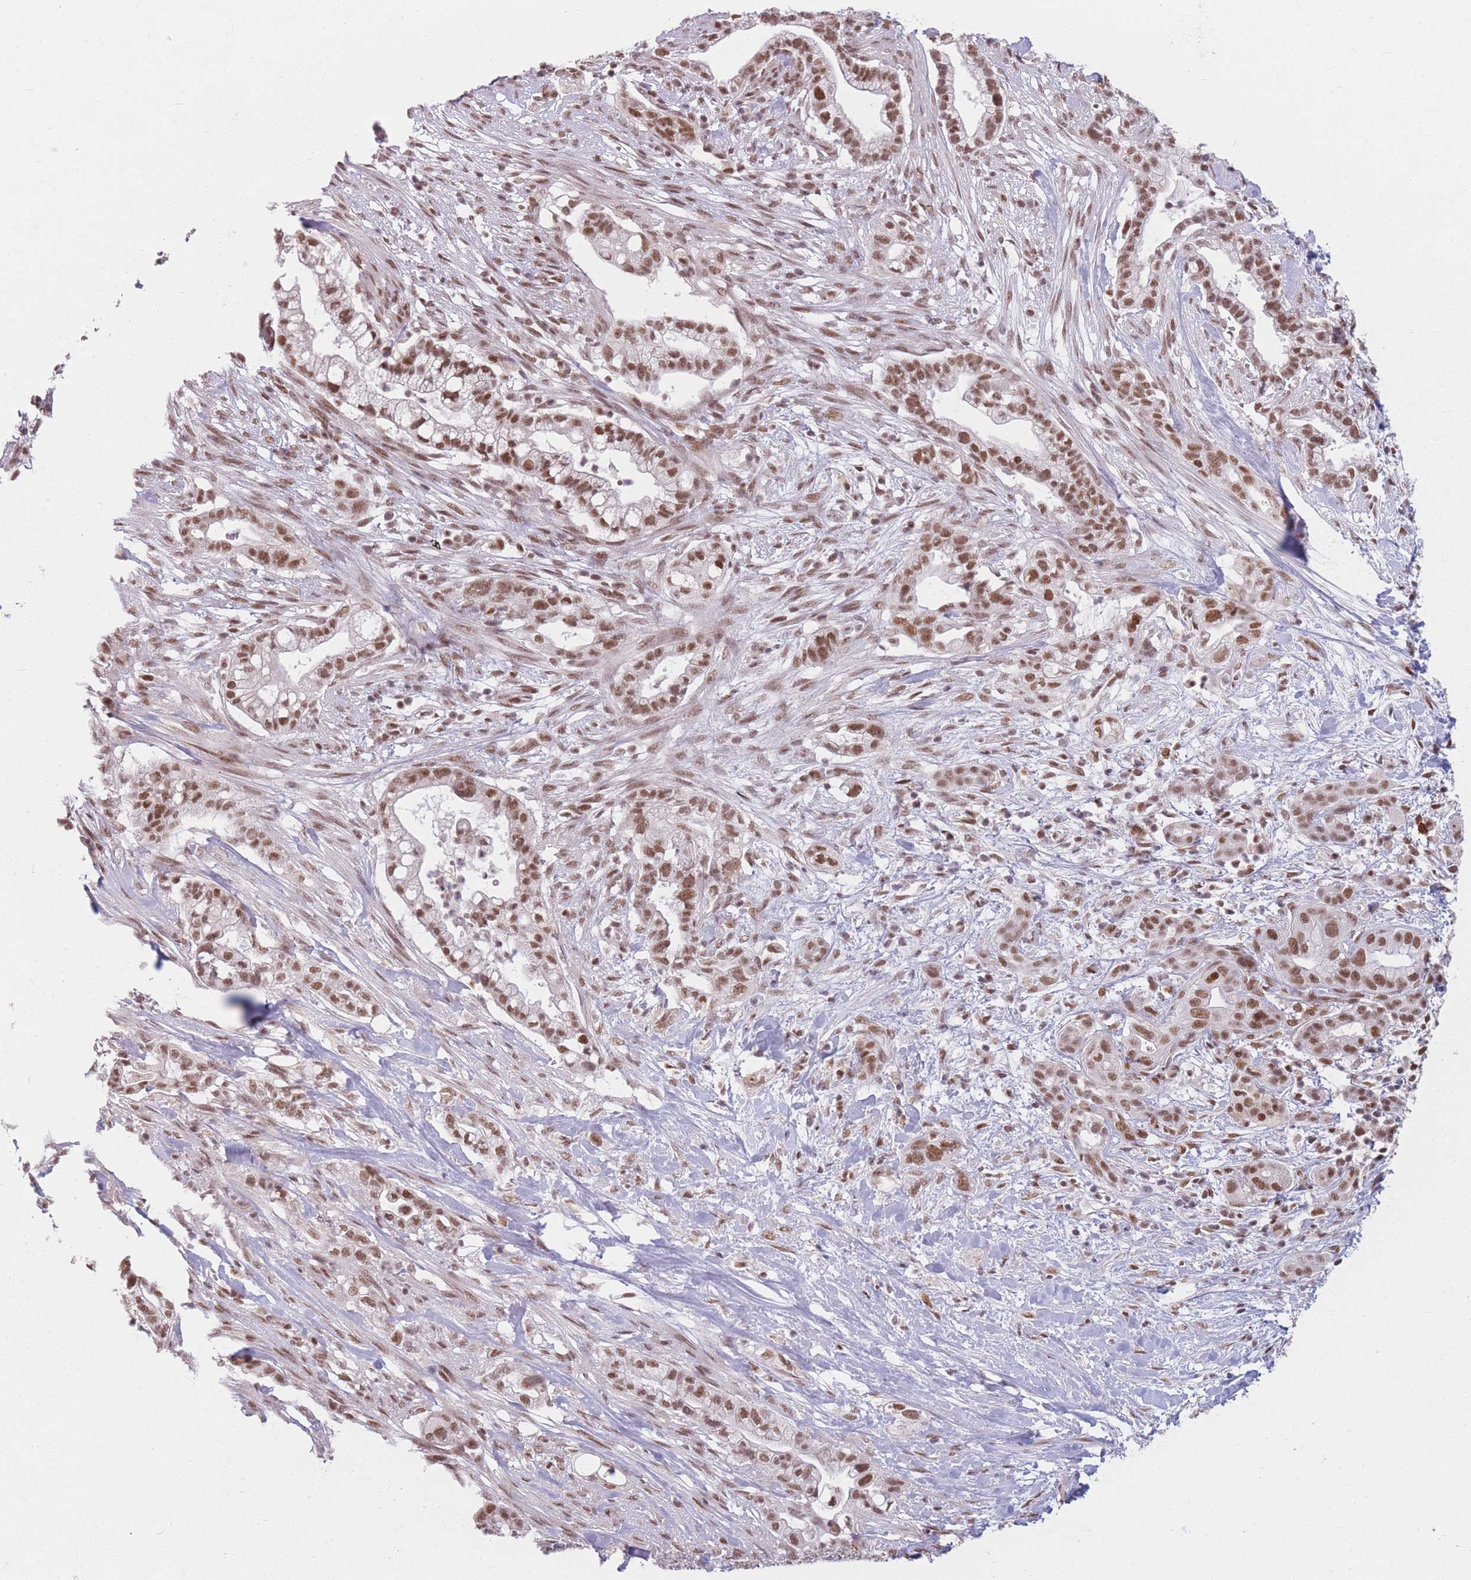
{"staining": {"intensity": "moderate", "quantity": ">75%", "location": "nuclear"}, "tissue": "pancreatic cancer", "cell_type": "Tumor cells", "image_type": "cancer", "snomed": [{"axis": "morphology", "description": "Adenocarcinoma, NOS"}, {"axis": "topography", "description": "Pancreas"}], "caption": "Adenocarcinoma (pancreatic) stained for a protein reveals moderate nuclear positivity in tumor cells.", "gene": "SUPT6H", "patient": {"sex": "male", "age": 44}}